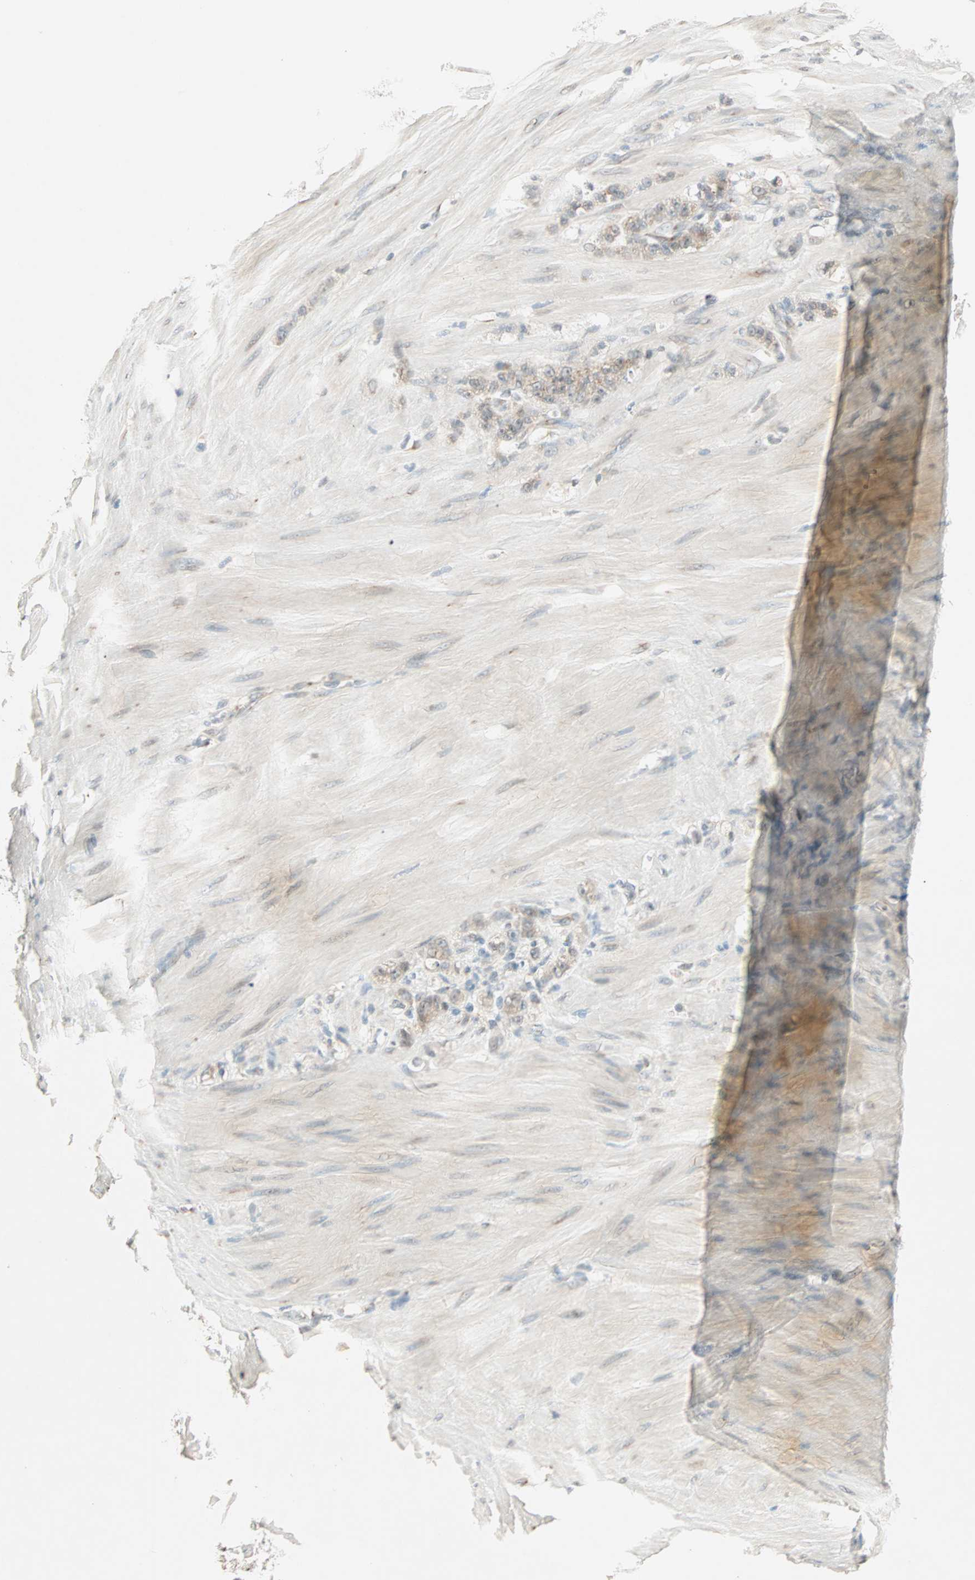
{"staining": {"intensity": "weak", "quantity": "<25%", "location": "cytoplasmic/membranous"}, "tissue": "stomach cancer", "cell_type": "Tumor cells", "image_type": "cancer", "snomed": [{"axis": "morphology", "description": "Adenocarcinoma, NOS"}, {"axis": "topography", "description": "Stomach"}], "caption": "High magnification brightfield microscopy of adenocarcinoma (stomach) stained with DAB (3,3'-diaminobenzidine) (brown) and counterstained with hematoxylin (blue): tumor cells show no significant positivity.", "gene": "PRDM2", "patient": {"sex": "male", "age": 82}}